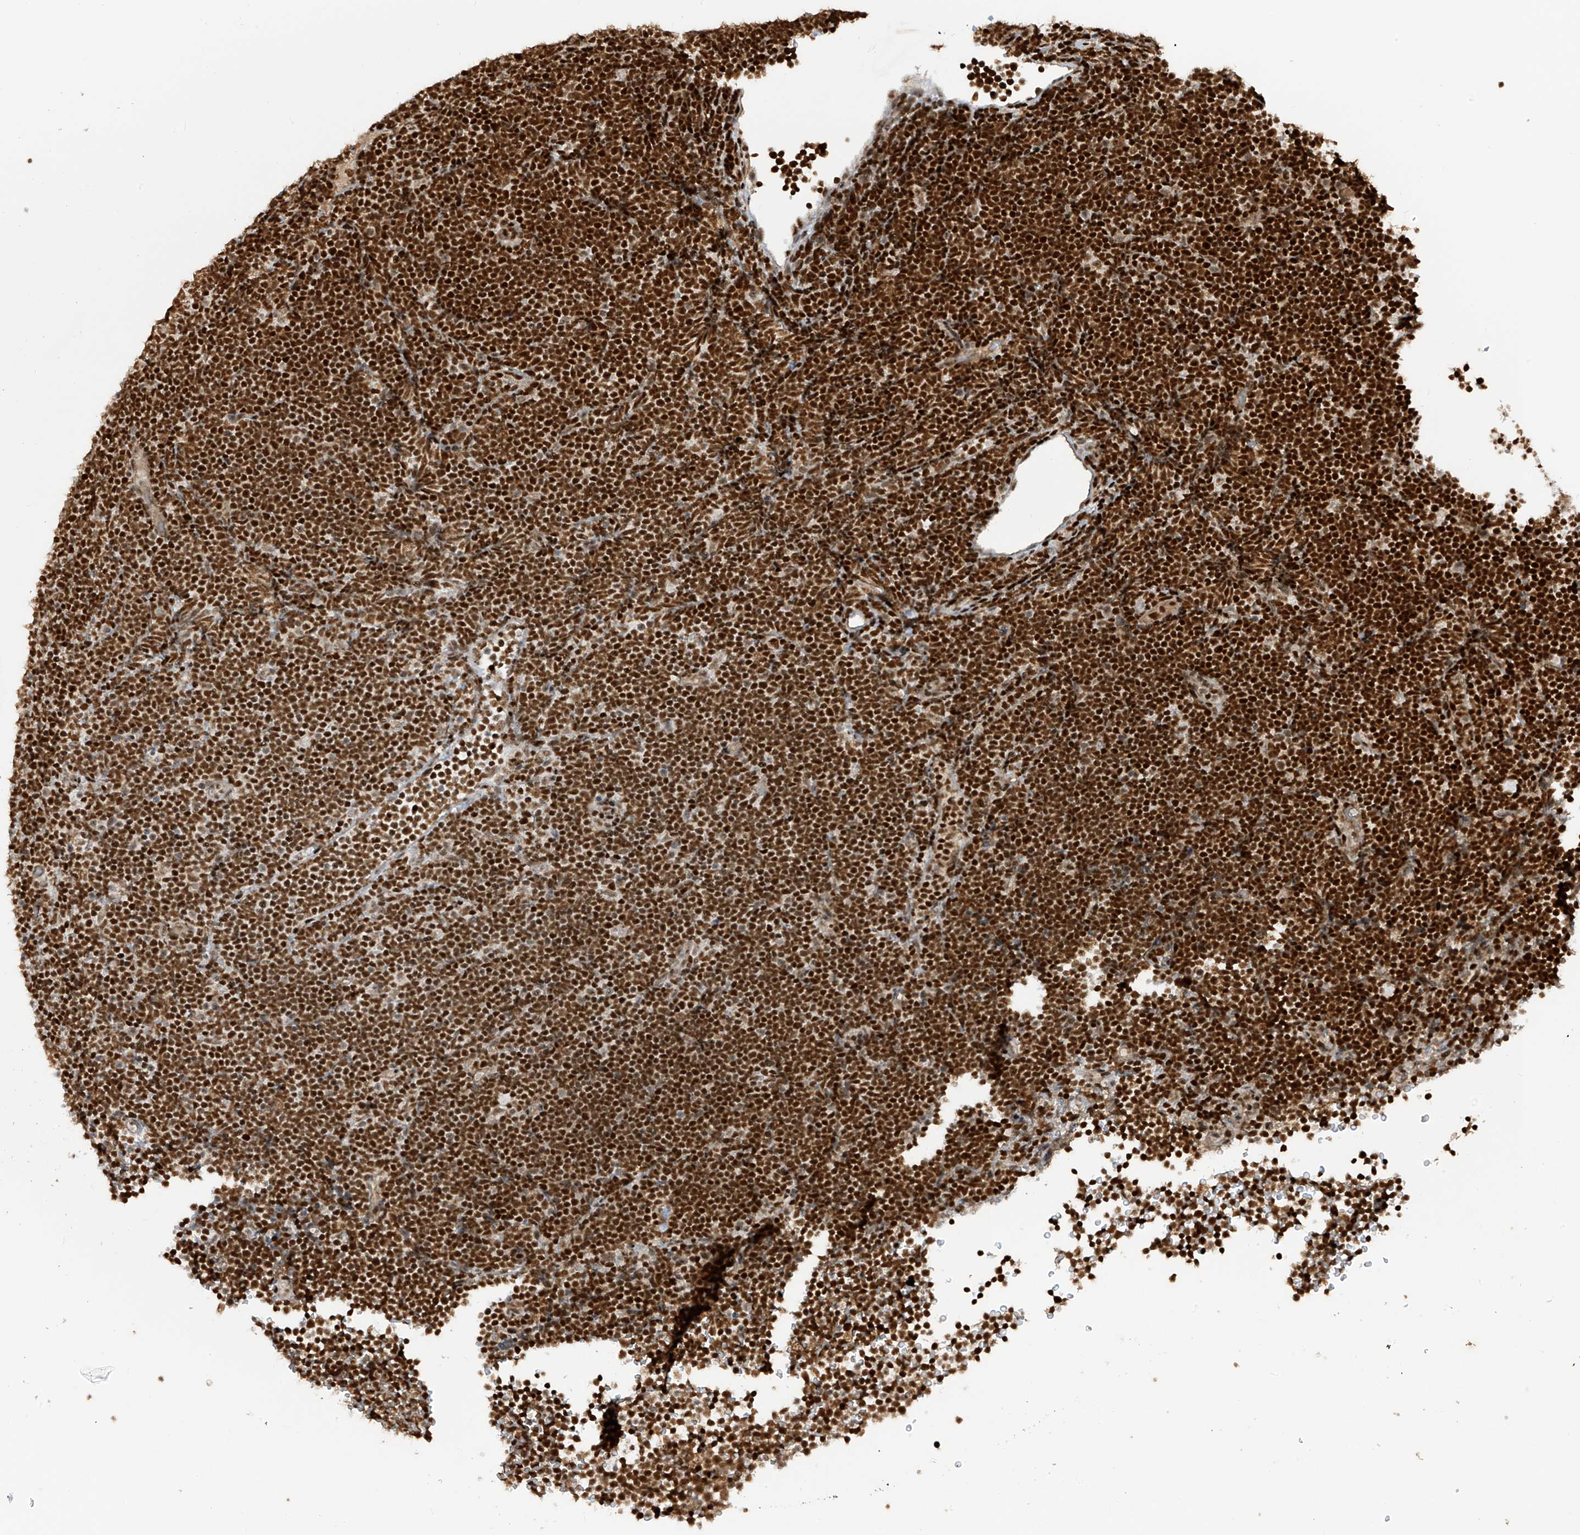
{"staining": {"intensity": "strong", "quantity": ">75%", "location": "nuclear"}, "tissue": "lymphoma", "cell_type": "Tumor cells", "image_type": "cancer", "snomed": [{"axis": "morphology", "description": "Malignant lymphoma, non-Hodgkin's type, High grade"}, {"axis": "topography", "description": "Lymph node"}], "caption": "Immunohistochemistry of human lymphoma reveals high levels of strong nuclear expression in about >75% of tumor cells.", "gene": "ARHGEF3", "patient": {"sex": "male", "age": 13}}